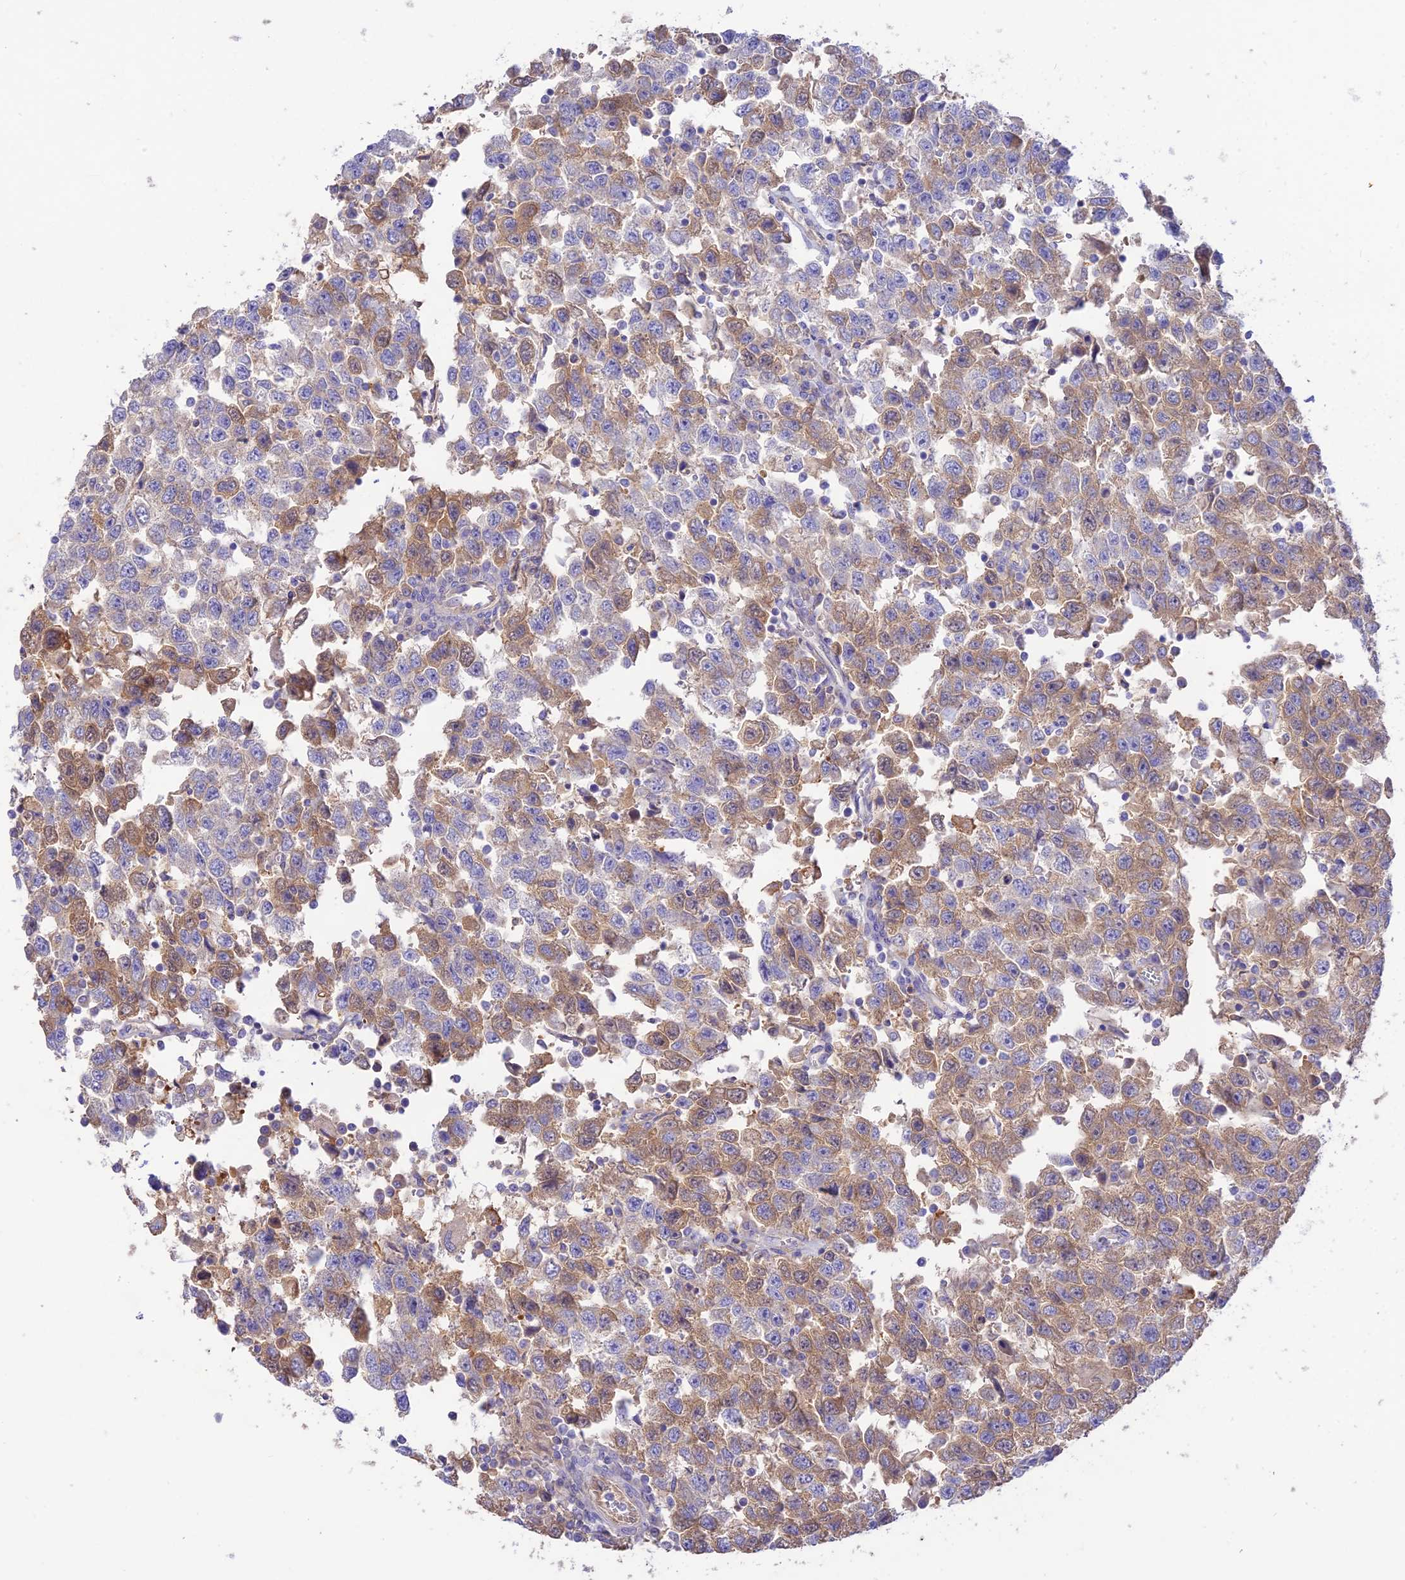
{"staining": {"intensity": "weak", "quantity": "25%-75%", "location": "cytoplasmic/membranous"}, "tissue": "testis cancer", "cell_type": "Tumor cells", "image_type": "cancer", "snomed": [{"axis": "morphology", "description": "Seminoma, NOS"}, {"axis": "topography", "description": "Testis"}], "caption": "High-magnification brightfield microscopy of testis seminoma stained with DAB (brown) and counterstained with hematoxylin (blue). tumor cells exhibit weak cytoplasmic/membranous staining is seen in approximately25%-75% of cells.", "gene": "NLRP9", "patient": {"sex": "male", "age": 41}}